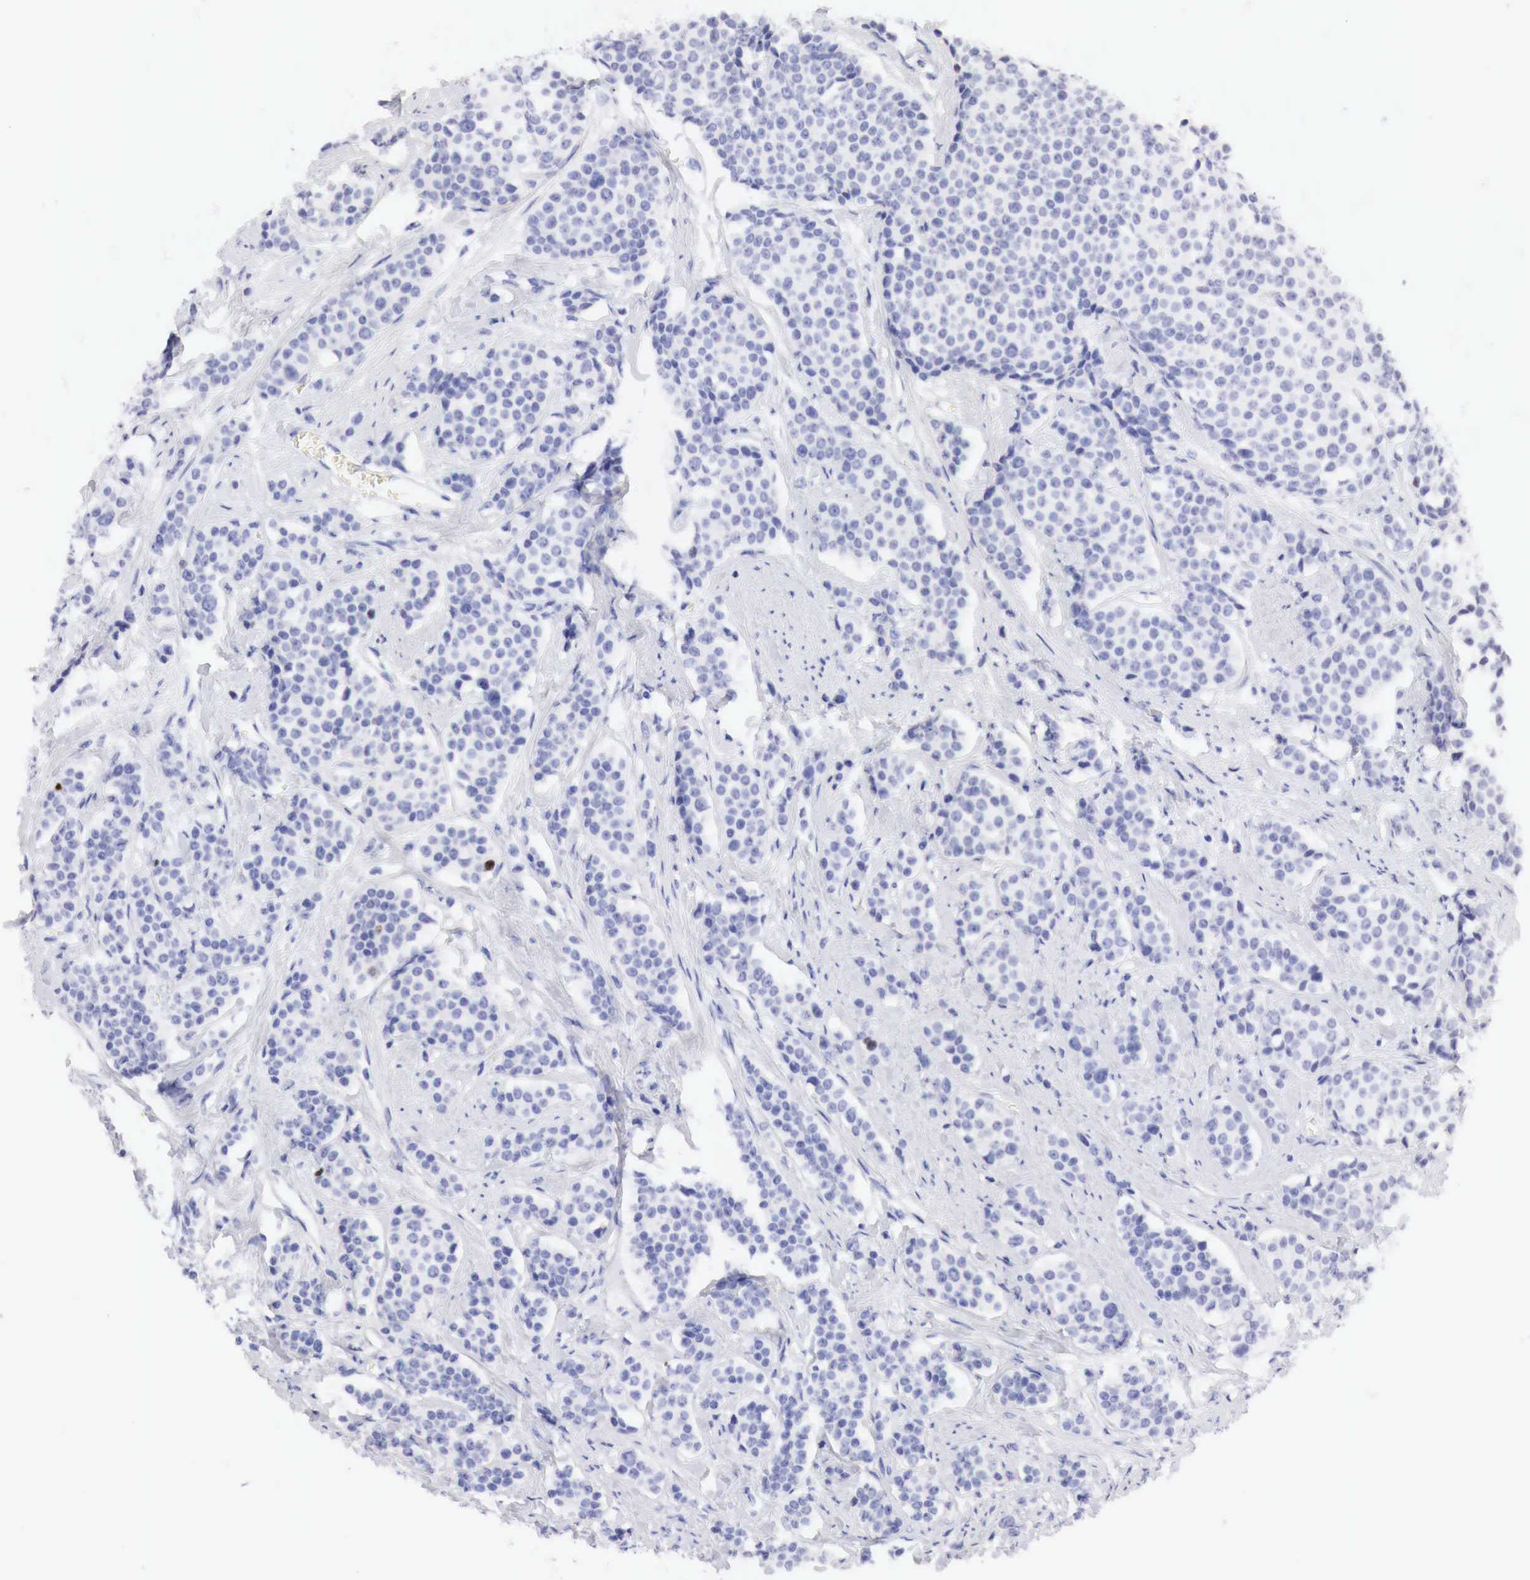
{"staining": {"intensity": "negative", "quantity": "none", "location": "none"}, "tissue": "carcinoid", "cell_type": "Tumor cells", "image_type": "cancer", "snomed": [{"axis": "morphology", "description": "Carcinoid, malignant, NOS"}, {"axis": "topography", "description": "Small intestine"}], "caption": "Photomicrograph shows no significant protein positivity in tumor cells of carcinoid.", "gene": "TYR", "patient": {"sex": "male", "age": 60}}